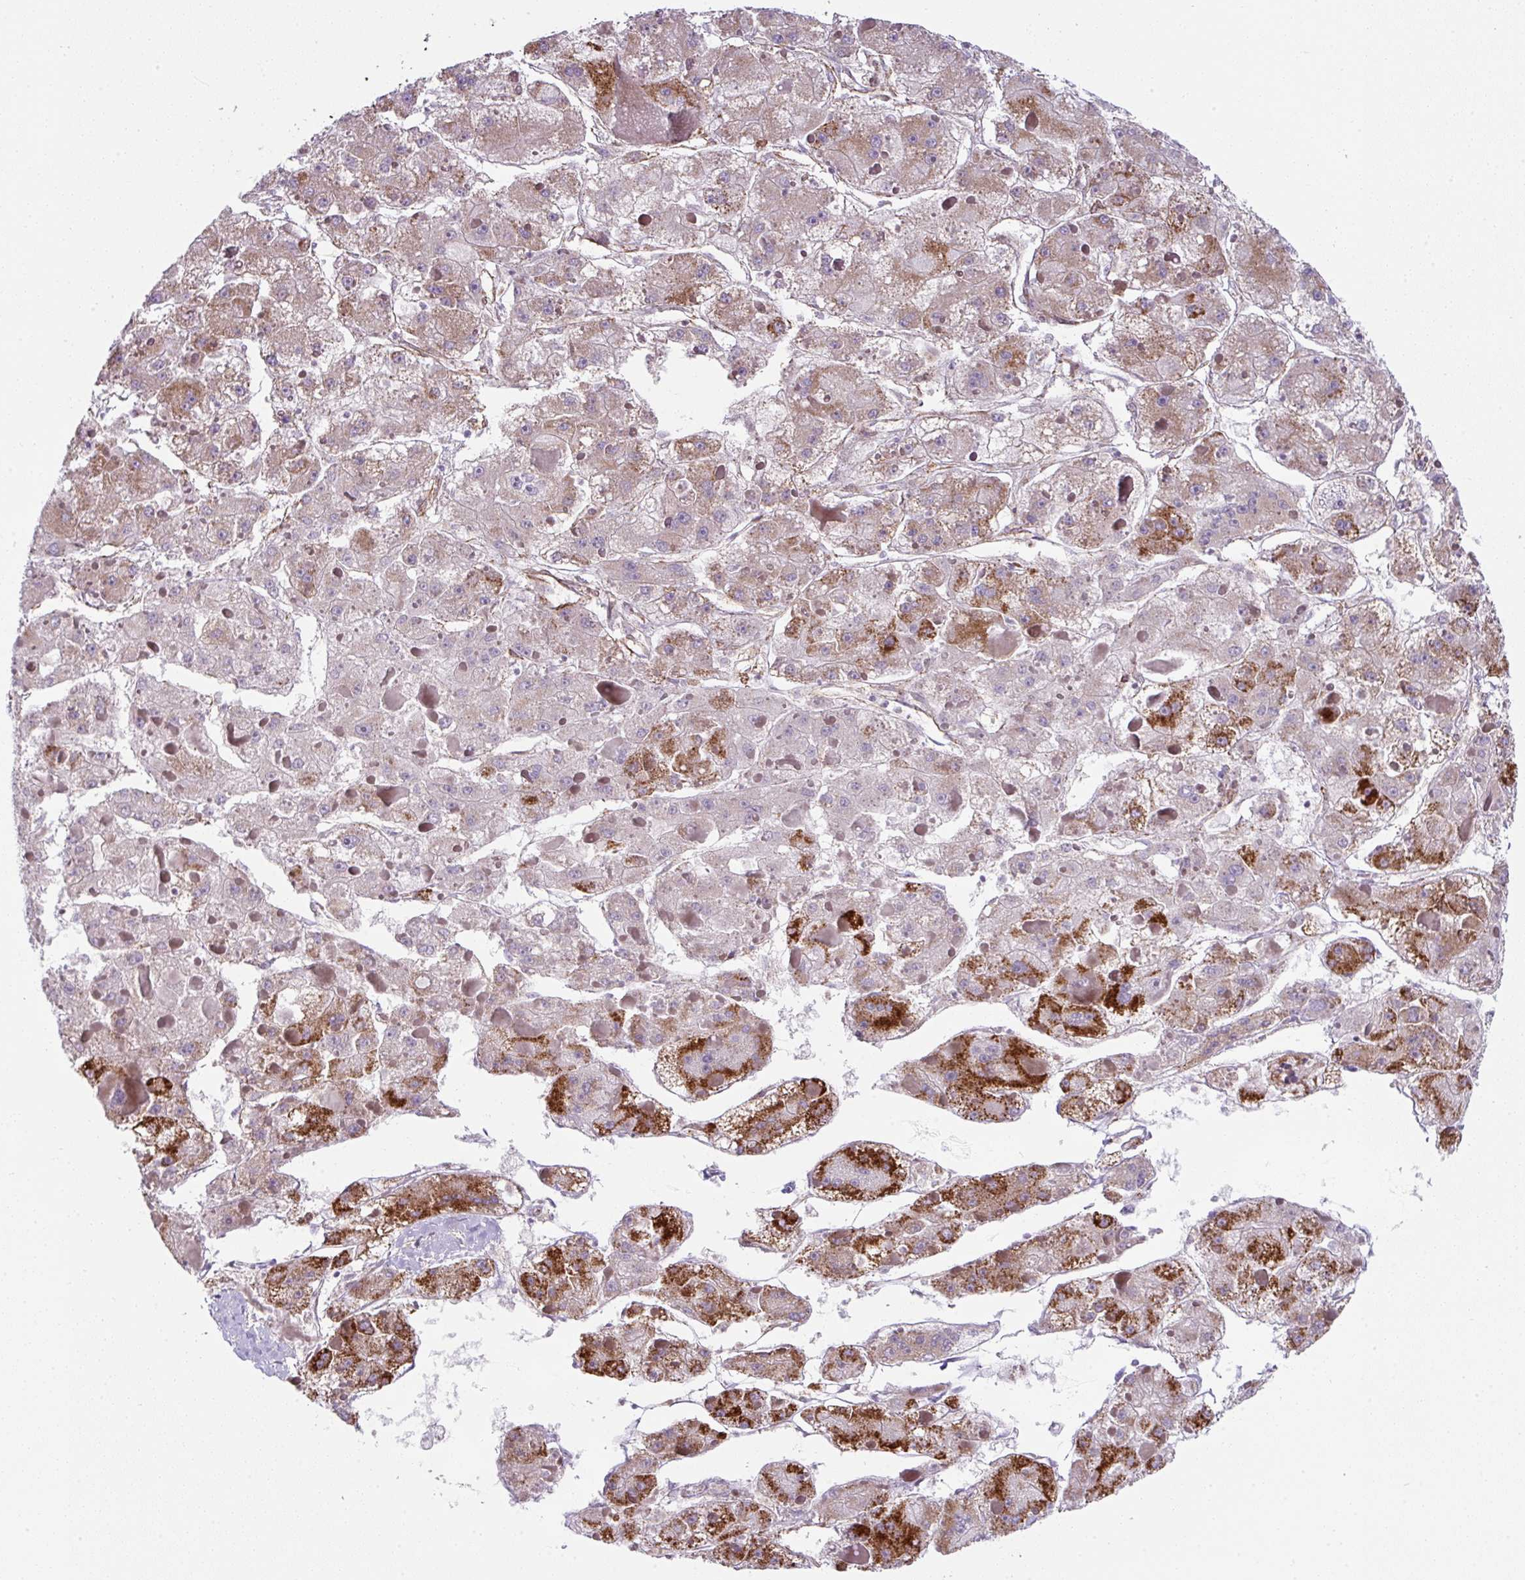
{"staining": {"intensity": "moderate", "quantity": "25%-75%", "location": "cytoplasmic/membranous"}, "tissue": "liver cancer", "cell_type": "Tumor cells", "image_type": "cancer", "snomed": [{"axis": "morphology", "description": "Carcinoma, Hepatocellular, NOS"}, {"axis": "topography", "description": "Liver"}], "caption": "Human liver cancer stained with a brown dye exhibits moderate cytoplasmic/membranous positive expression in approximately 25%-75% of tumor cells.", "gene": "ANKUB1", "patient": {"sex": "female", "age": 73}}